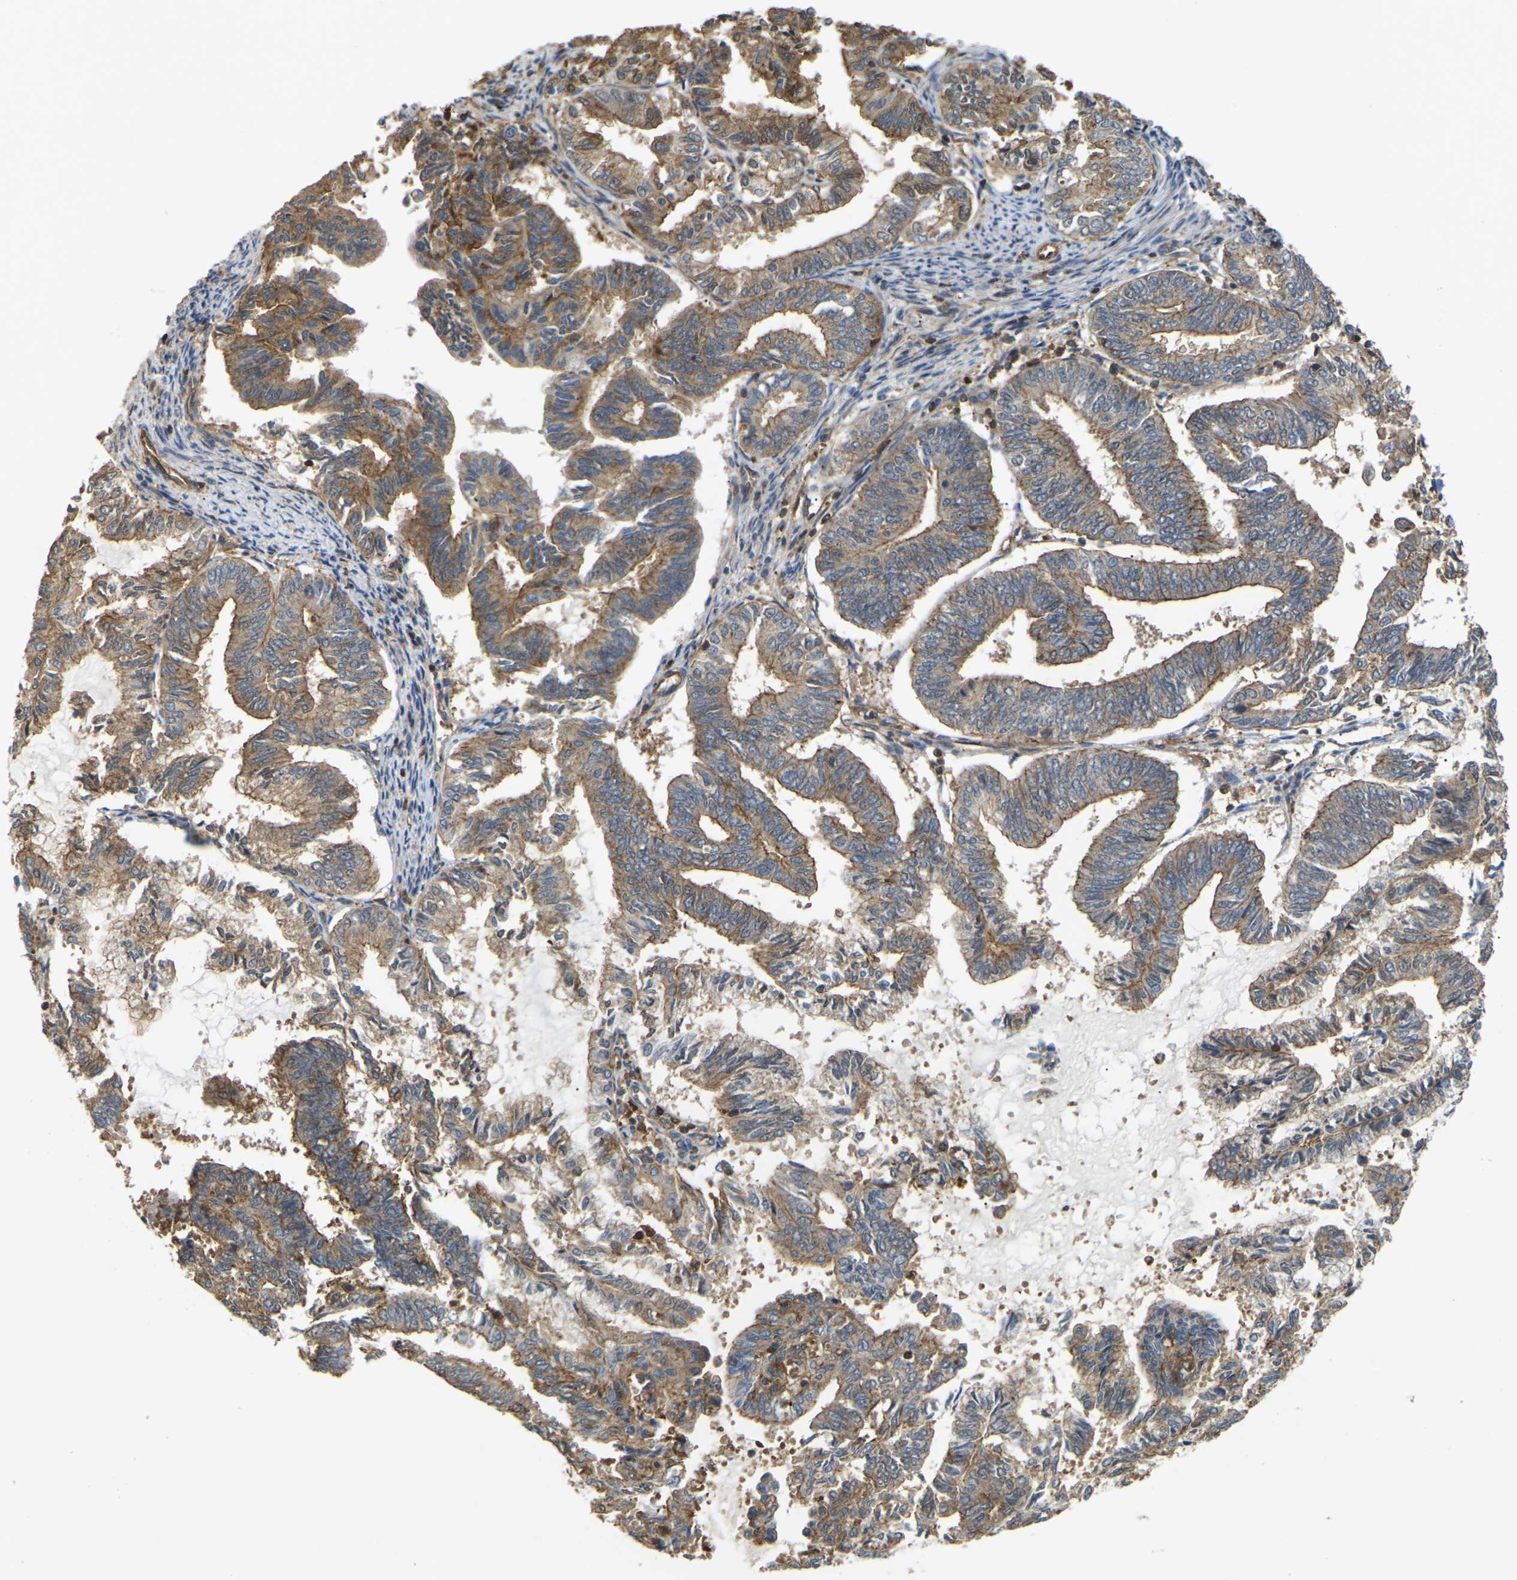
{"staining": {"intensity": "moderate", "quantity": ">75%", "location": "cytoplasmic/membranous"}, "tissue": "endometrial cancer", "cell_type": "Tumor cells", "image_type": "cancer", "snomed": [{"axis": "morphology", "description": "Adenocarcinoma, NOS"}, {"axis": "topography", "description": "Endometrium"}], "caption": "Adenocarcinoma (endometrial) was stained to show a protein in brown. There is medium levels of moderate cytoplasmic/membranous expression in approximately >75% of tumor cells.", "gene": "IQGAP1", "patient": {"sex": "female", "age": 86}}